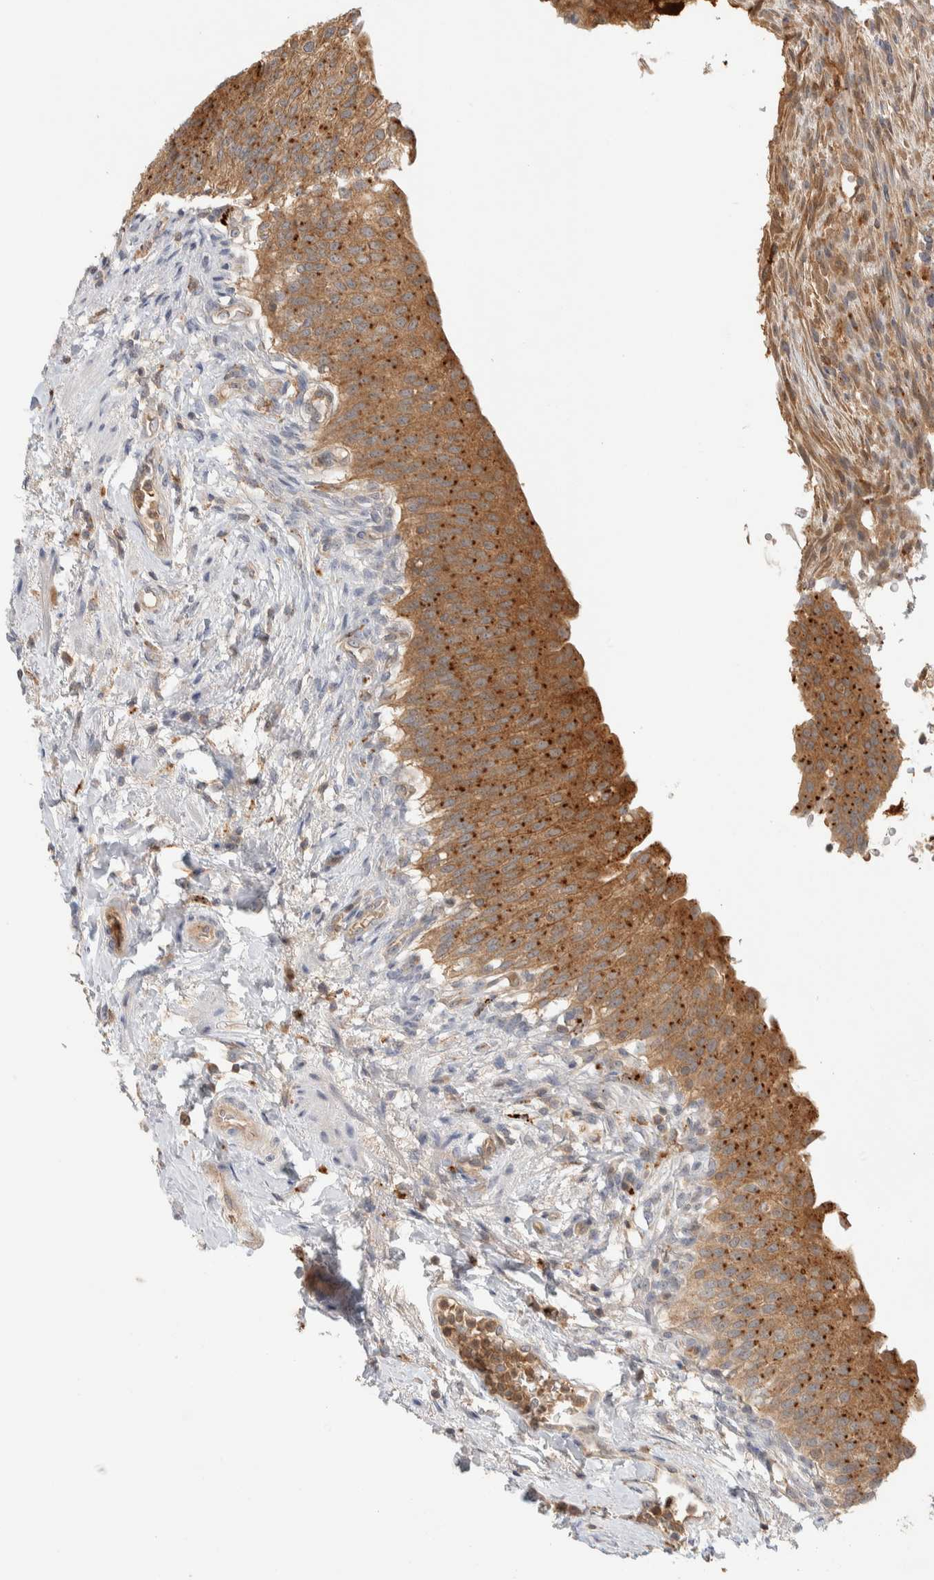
{"staining": {"intensity": "moderate", "quantity": ">75%", "location": "cytoplasmic/membranous"}, "tissue": "urinary bladder", "cell_type": "Urothelial cells", "image_type": "normal", "snomed": [{"axis": "morphology", "description": "Normal tissue, NOS"}, {"axis": "topography", "description": "Urinary bladder"}], "caption": "Immunohistochemistry (IHC) of unremarkable human urinary bladder shows medium levels of moderate cytoplasmic/membranous expression in about >75% of urothelial cells. Ihc stains the protein of interest in brown and the nuclei are stained blue.", "gene": "GCLM", "patient": {"sex": "female", "age": 60}}